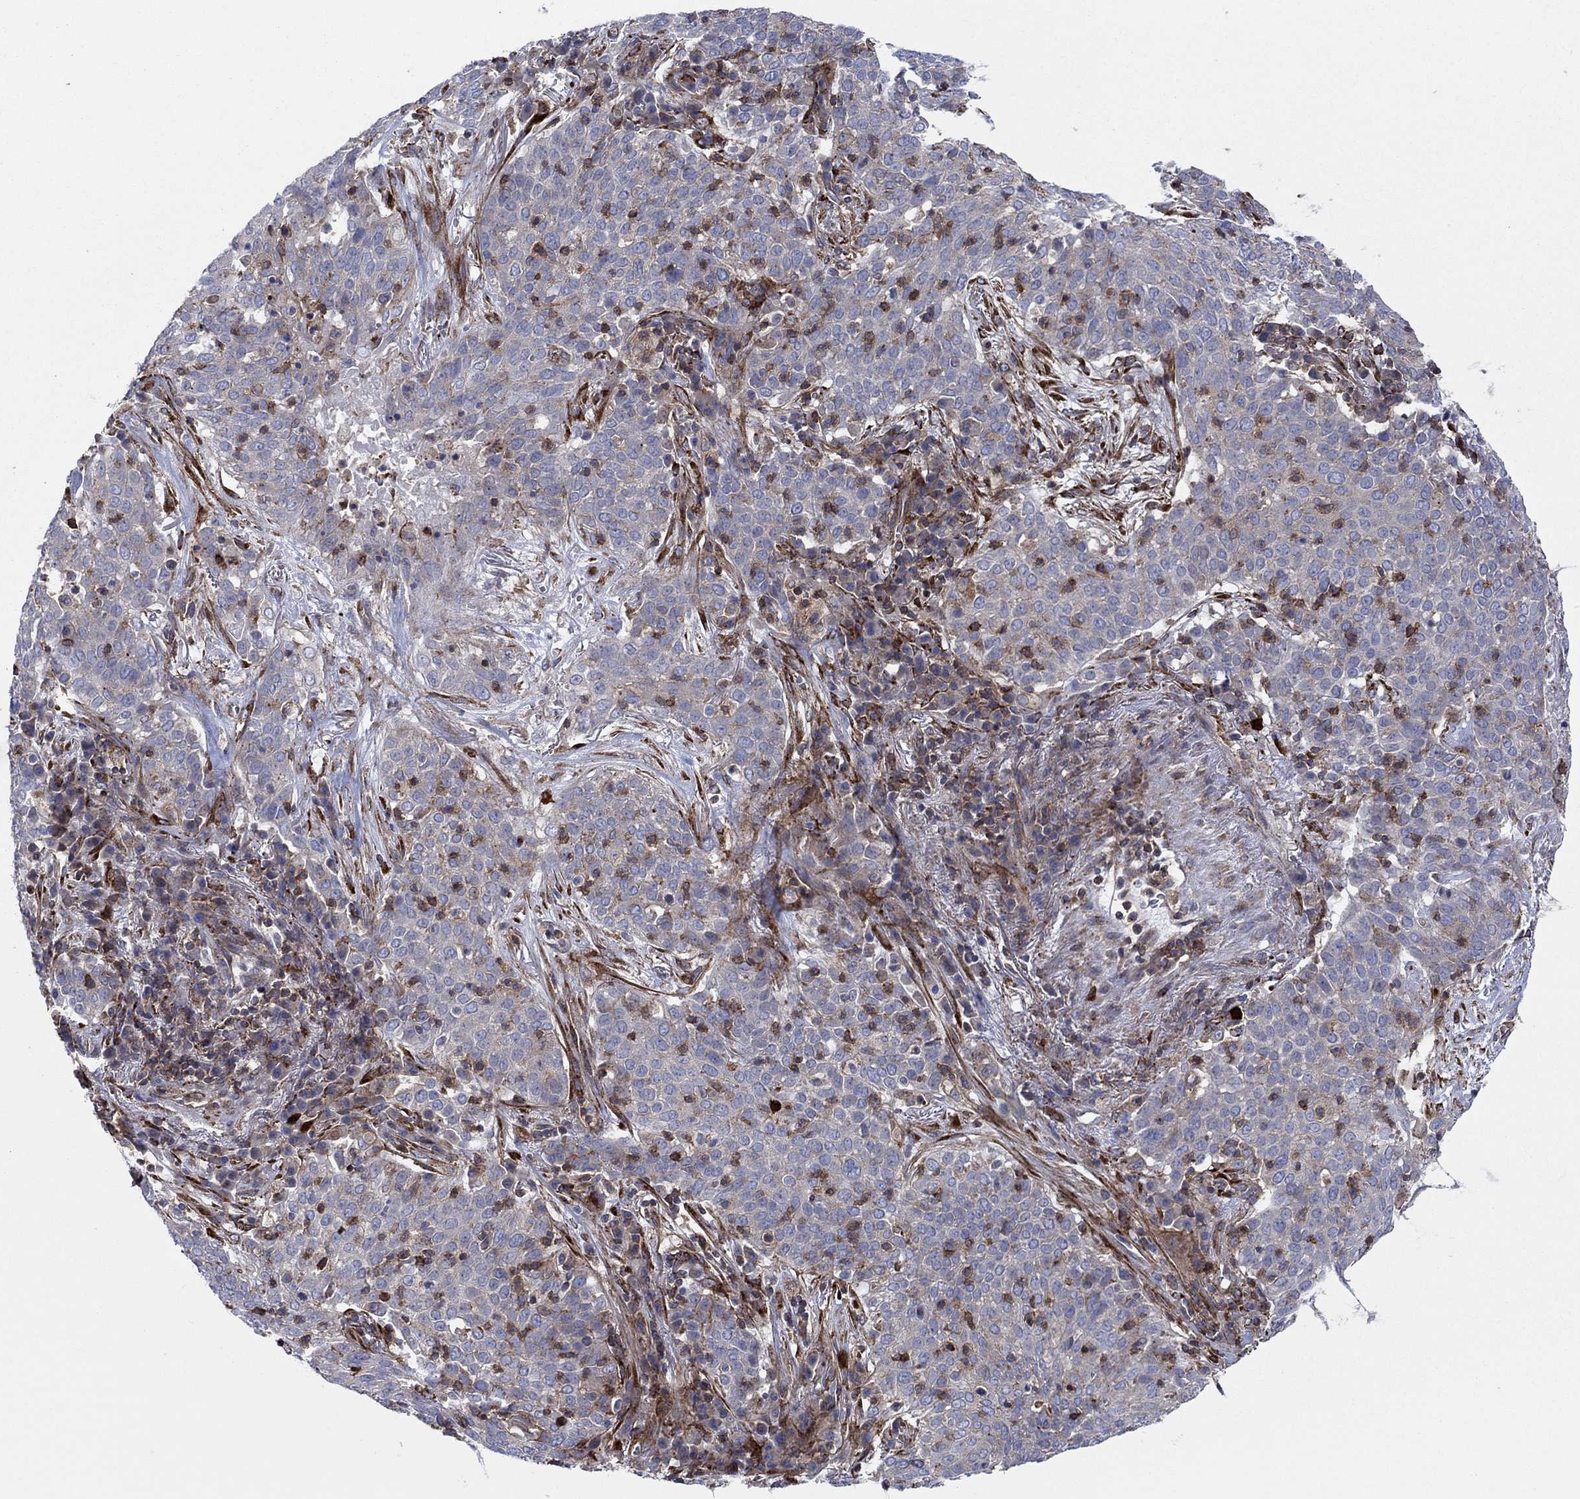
{"staining": {"intensity": "strong", "quantity": "<25%", "location": "cytoplasmic/membranous"}, "tissue": "lung cancer", "cell_type": "Tumor cells", "image_type": "cancer", "snomed": [{"axis": "morphology", "description": "Squamous cell carcinoma, NOS"}, {"axis": "topography", "description": "Lung"}], "caption": "This image shows immunohistochemistry staining of human lung squamous cell carcinoma, with medium strong cytoplasmic/membranous positivity in approximately <25% of tumor cells.", "gene": "PAG1", "patient": {"sex": "male", "age": 82}}